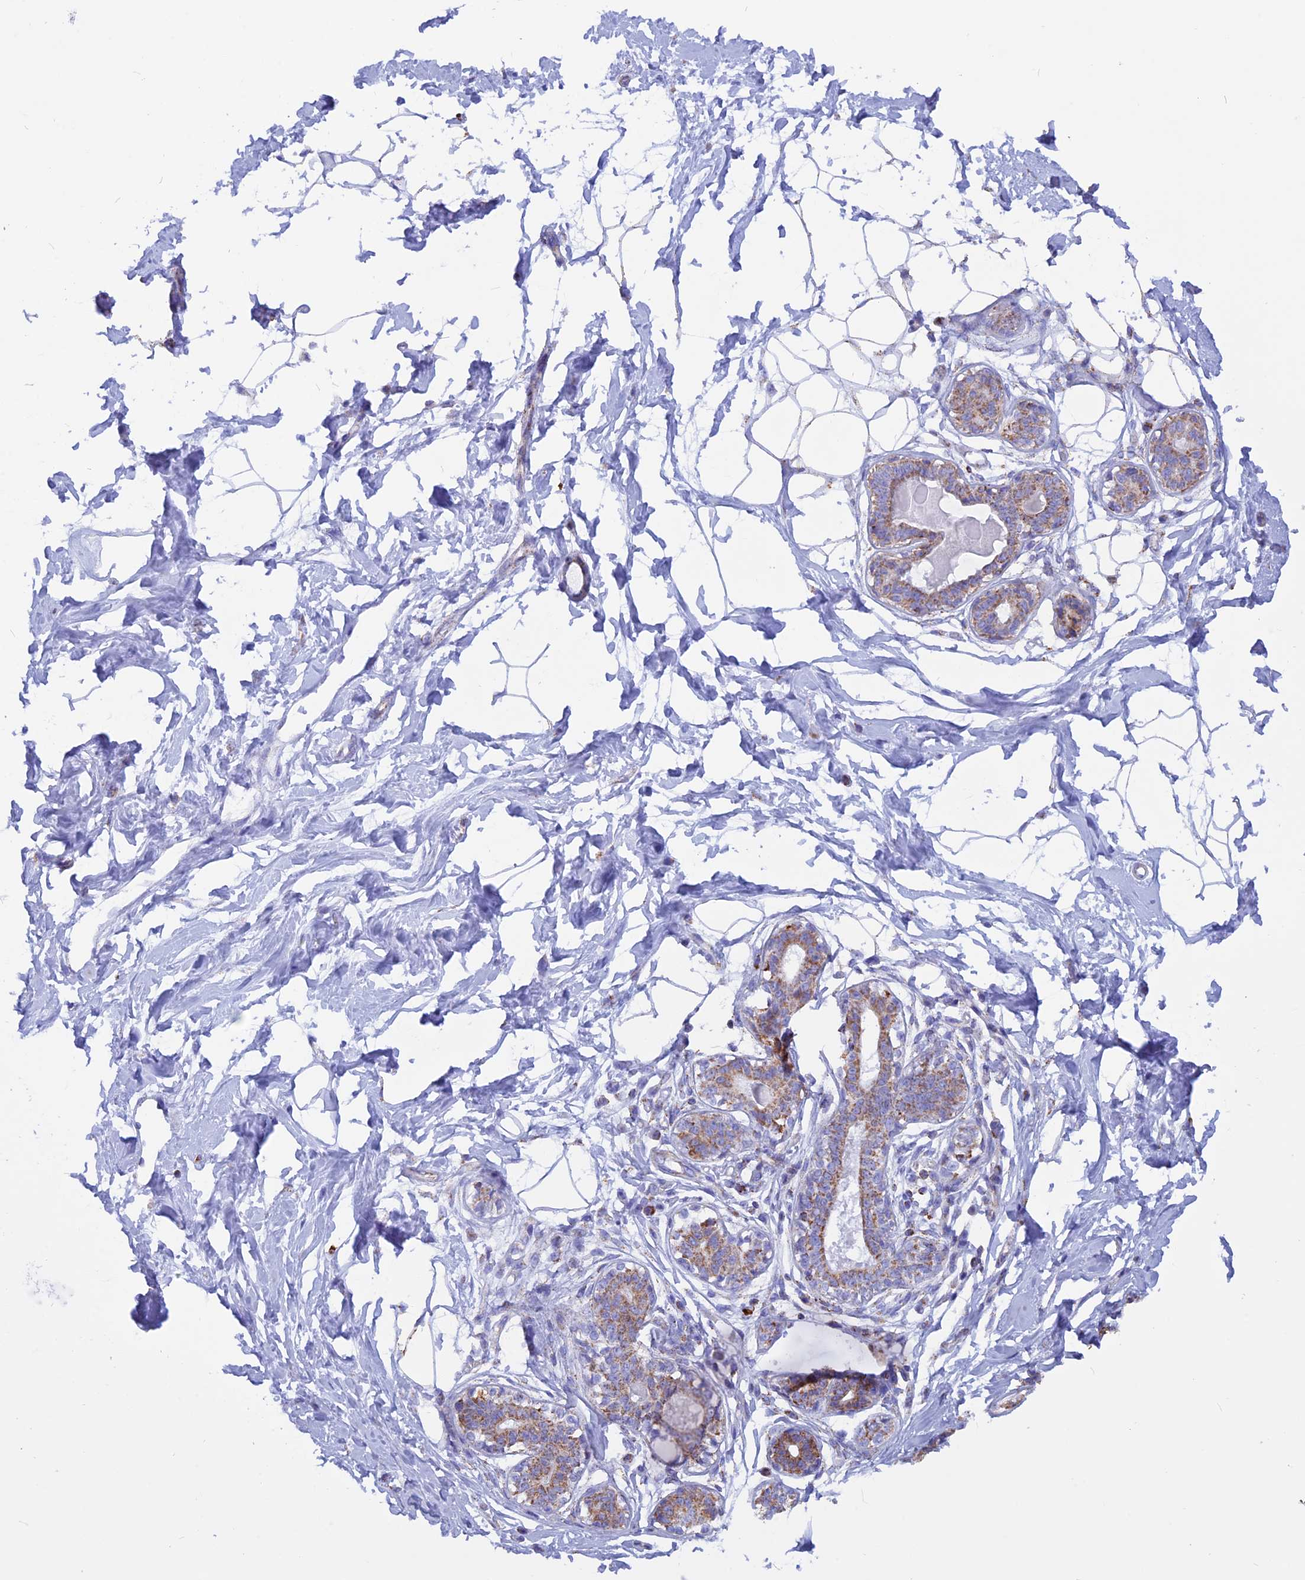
{"staining": {"intensity": "negative", "quantity": "none", "location": "none"}, "tissue": "breast", "cell_type": "Adipocytes", "image_type": "normal", "snomed": [{"axis": "morphology", "description": "Normal tissue, NOS"}, {"axis": "topography", "description": "Breast"}], "caption": "An immunohistochemistry (IHC) micrograph of unremarkable breast is shown. There is no staining in adipocytes of breast.", "gene": "GCDH", "patient": {"sex": "female", "age": 45}}